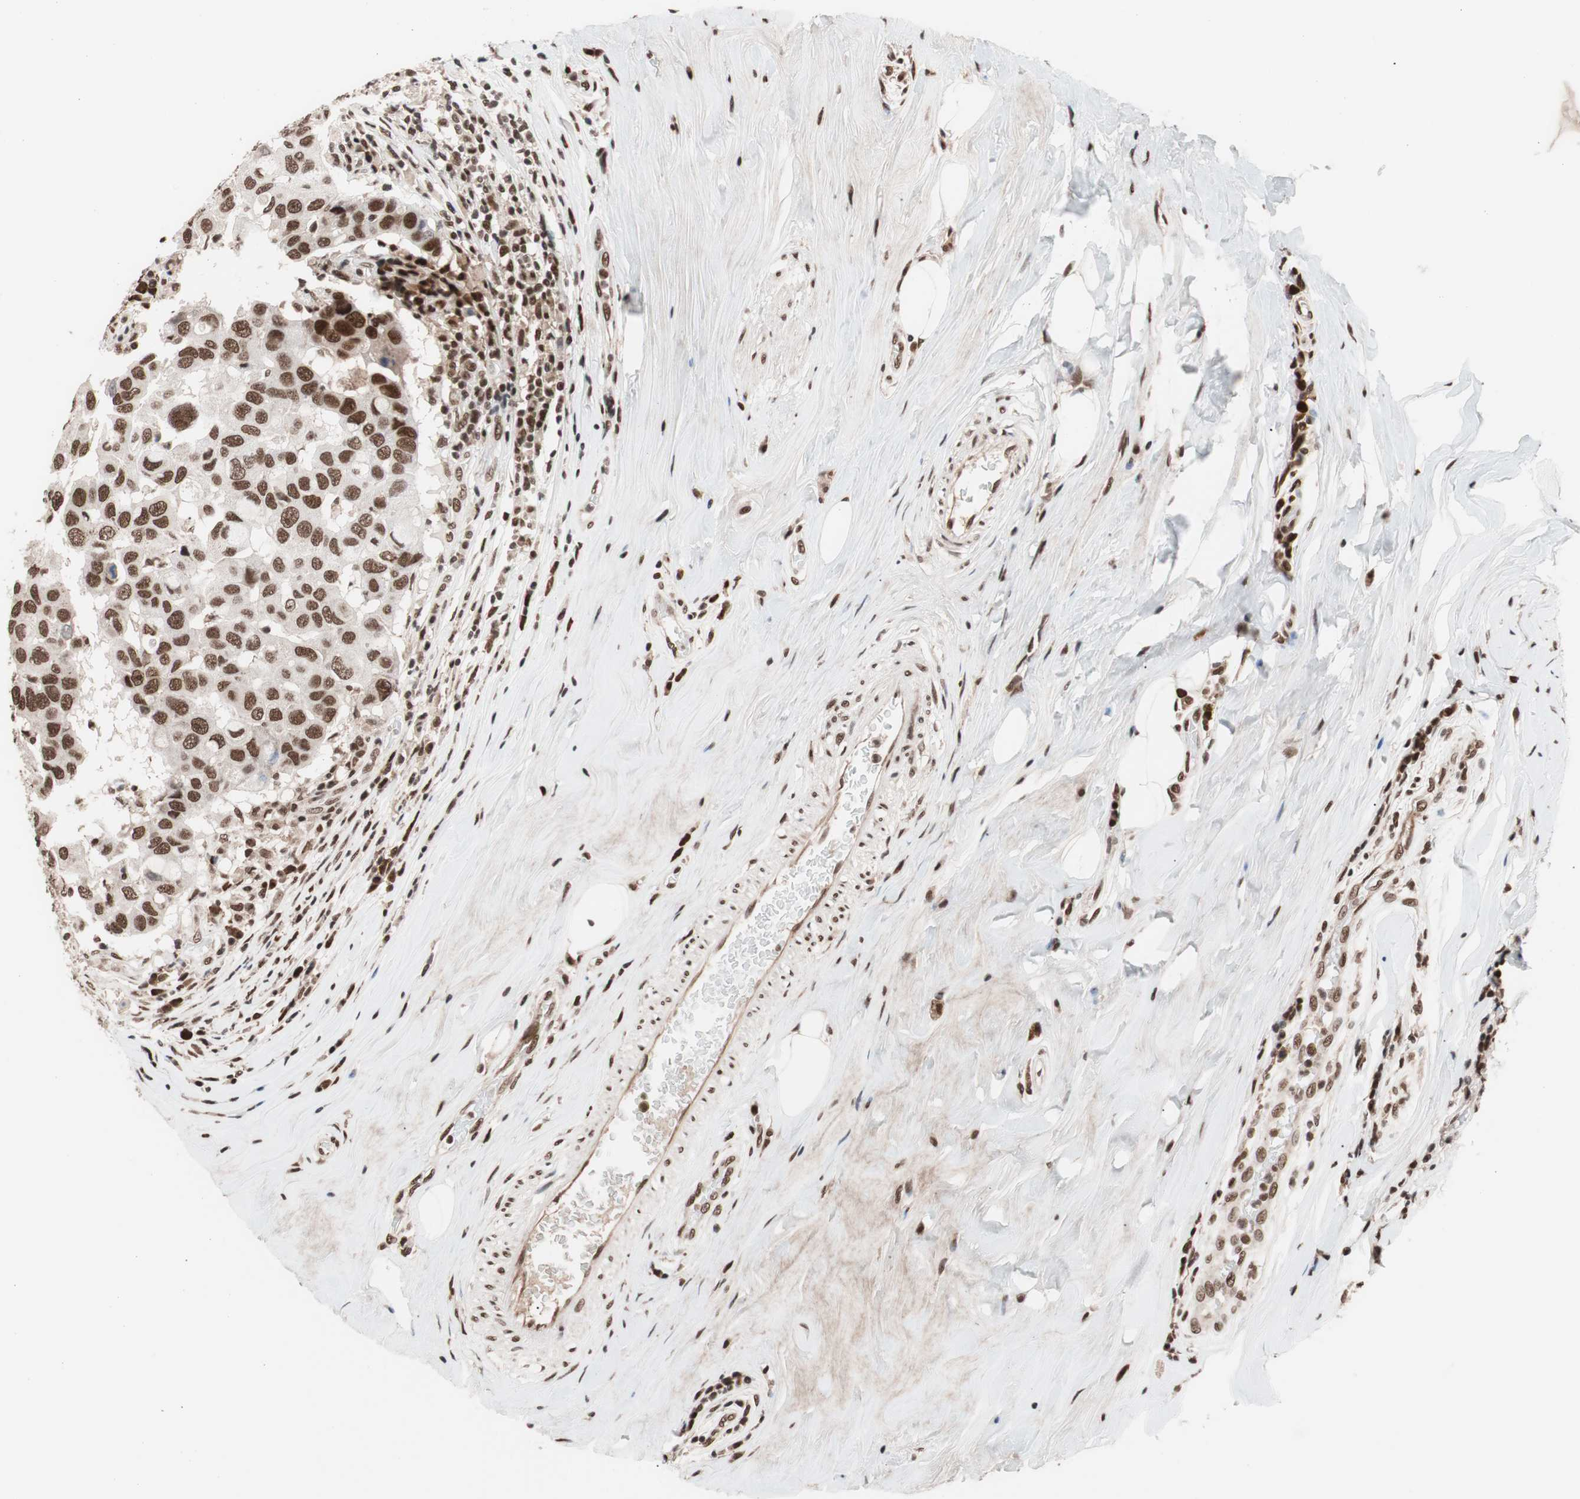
{"staining": {"intensity": "moderate", "quantity": ">75%", "location": "nuclear"}, "tissue": "breast cancer", "cell_type": "Tumor cells", "image_type": "cancer", "snomed": [{"axis": "morphology", "description": "Duct carcinoma"}, {"axis": "topography", "description": "Breast"}], "caption": "Human invasive ductal carcinoma (breast) stained with a brown dye reveals moderate nuclear positive positivity in about >75% of tumor cells.", "gene": "CHAMP1", "patient": {"sex": "female", "age": 27}}